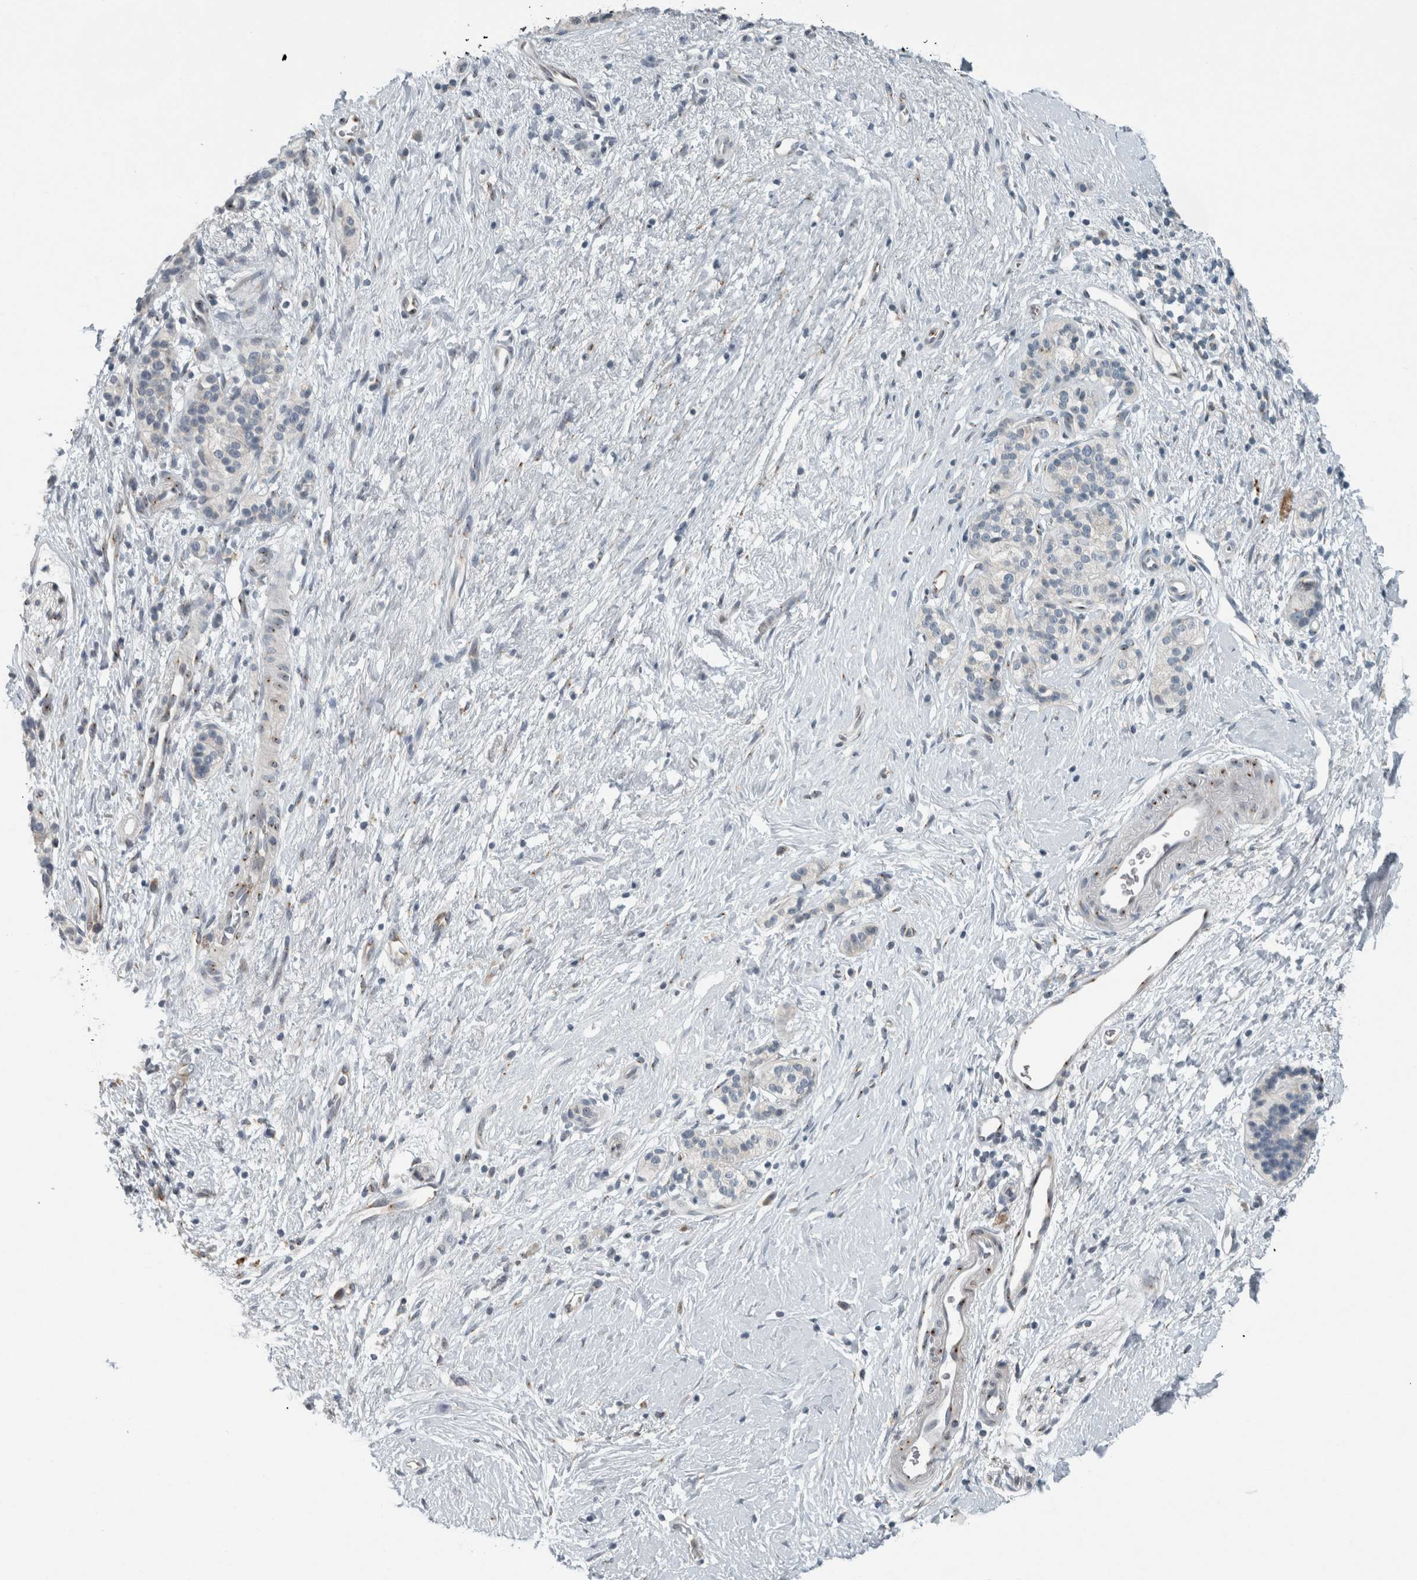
{"staining": {"intensity": "negative", "quantity": "none", "location": "none"}, "tissue": "pancreatic cancer", "cell_type": "Tumor cells", "image_type": "cancer", "snomed": [{"axis": "morphology", "description": "Adenocarcinoma, NOS"}, {"axis": "topography", "description": "Pancreas"}], "caption": "Tumor cells are negative for brown protein staining in pancreatic cancer. (DAB immunohistochemistry with hematoxylin counter stain).", "gene": "KIF1C", "patient": {"sex": "male", "age": 50}}